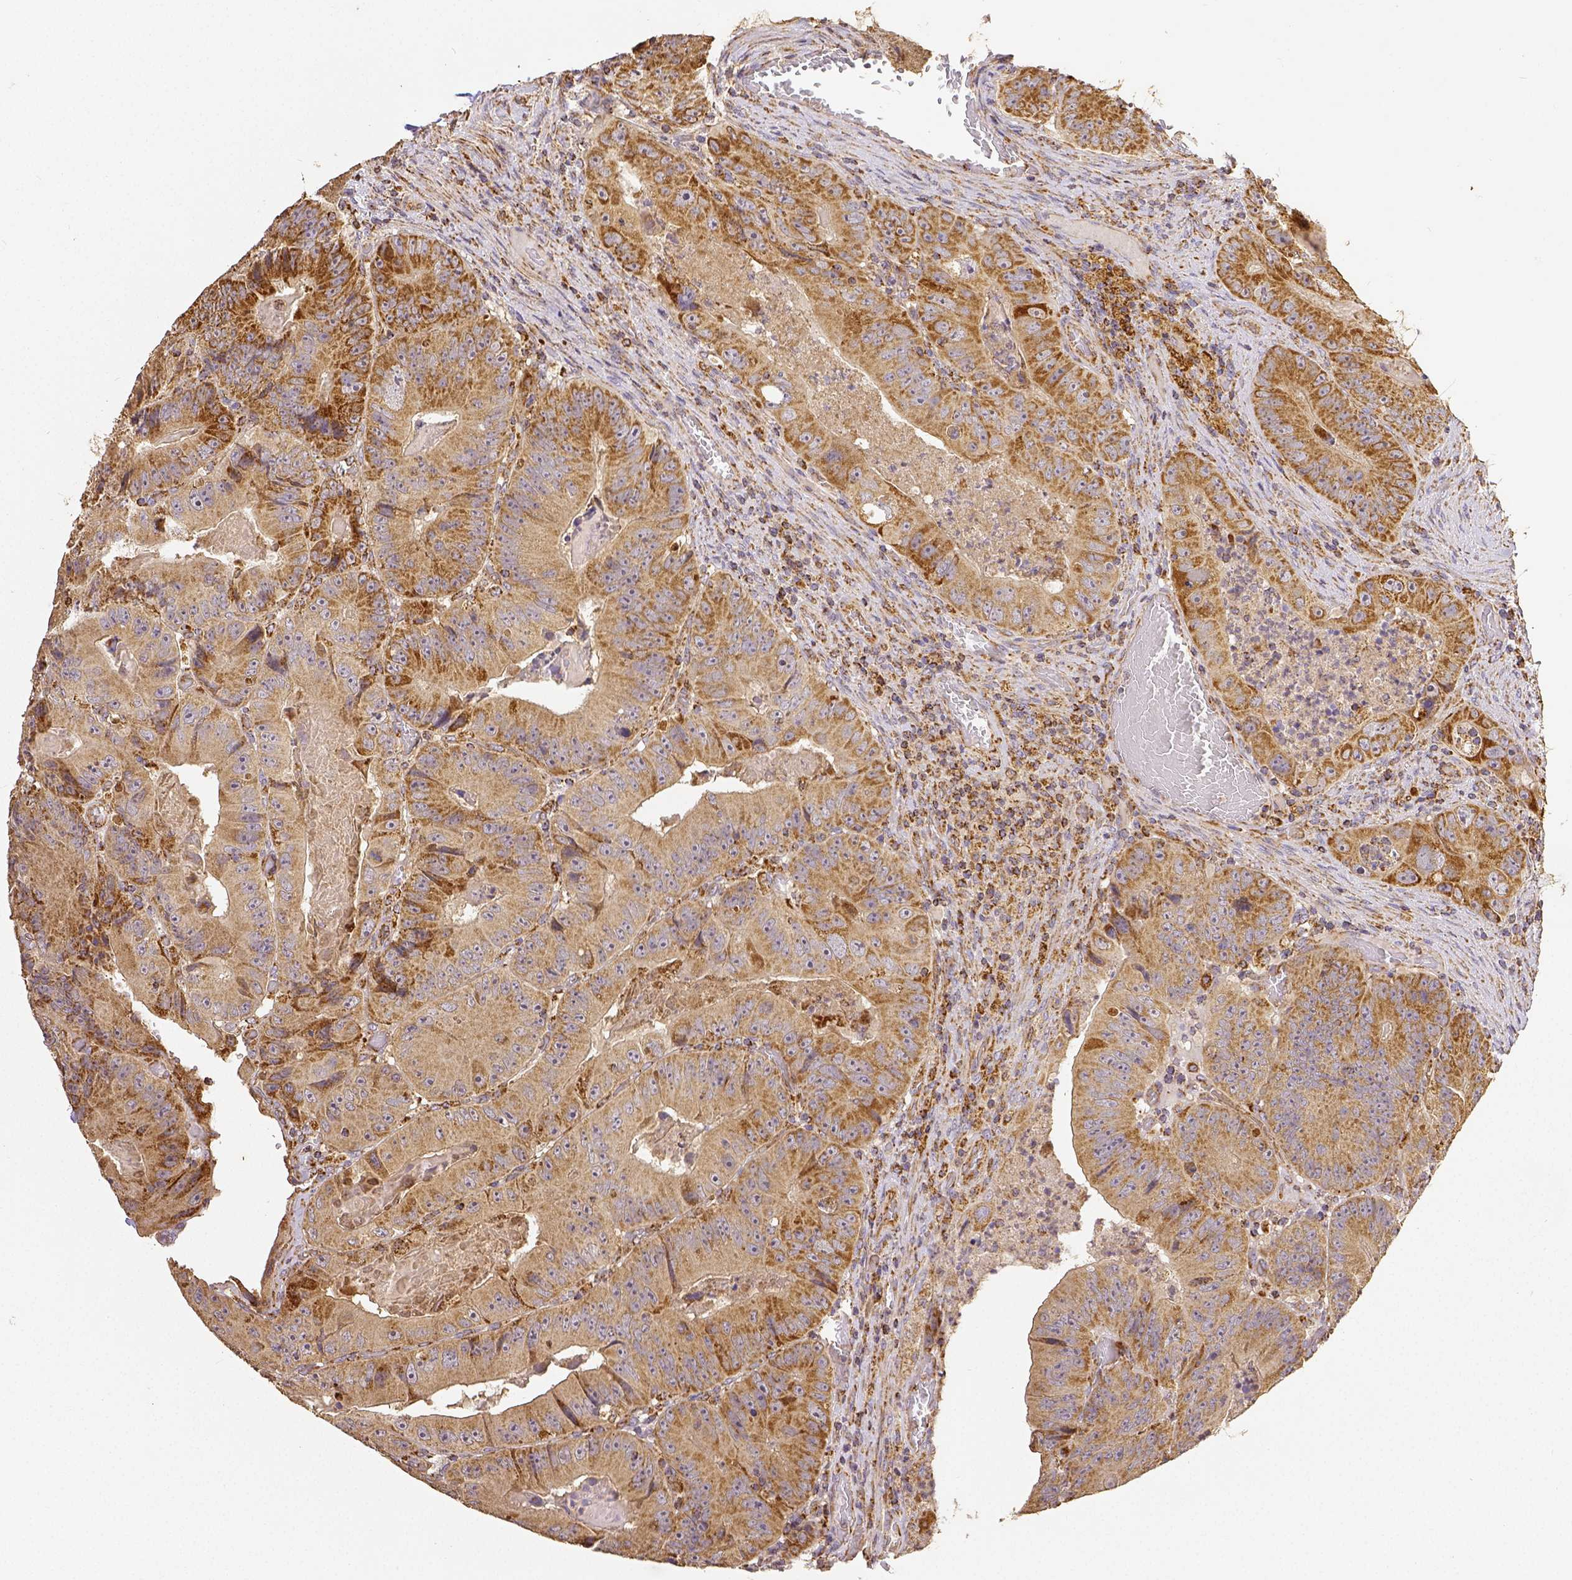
{"staining": {"intensity": "moderate", "quantity": ">75%", "location": "cytoplasmic/membranous"}, "tissue": "colorectal cancer", "cell_type": "Tumor cells", "image_type": "cancer", "snomed": [{"axis": "morphology", "description": "Adenocarcinoma, NOS"}, {"axis": "topography", "description": "Colon"}], "caption": "Colorectal cancer (adenocarcinoma) stained for a protein (brown) exhibits moderate cytoplasmic/membranous positive staining in about >75% of tumor cells.", "gene": "SDHB", "patient": {"sex": "female", "age": 86}}